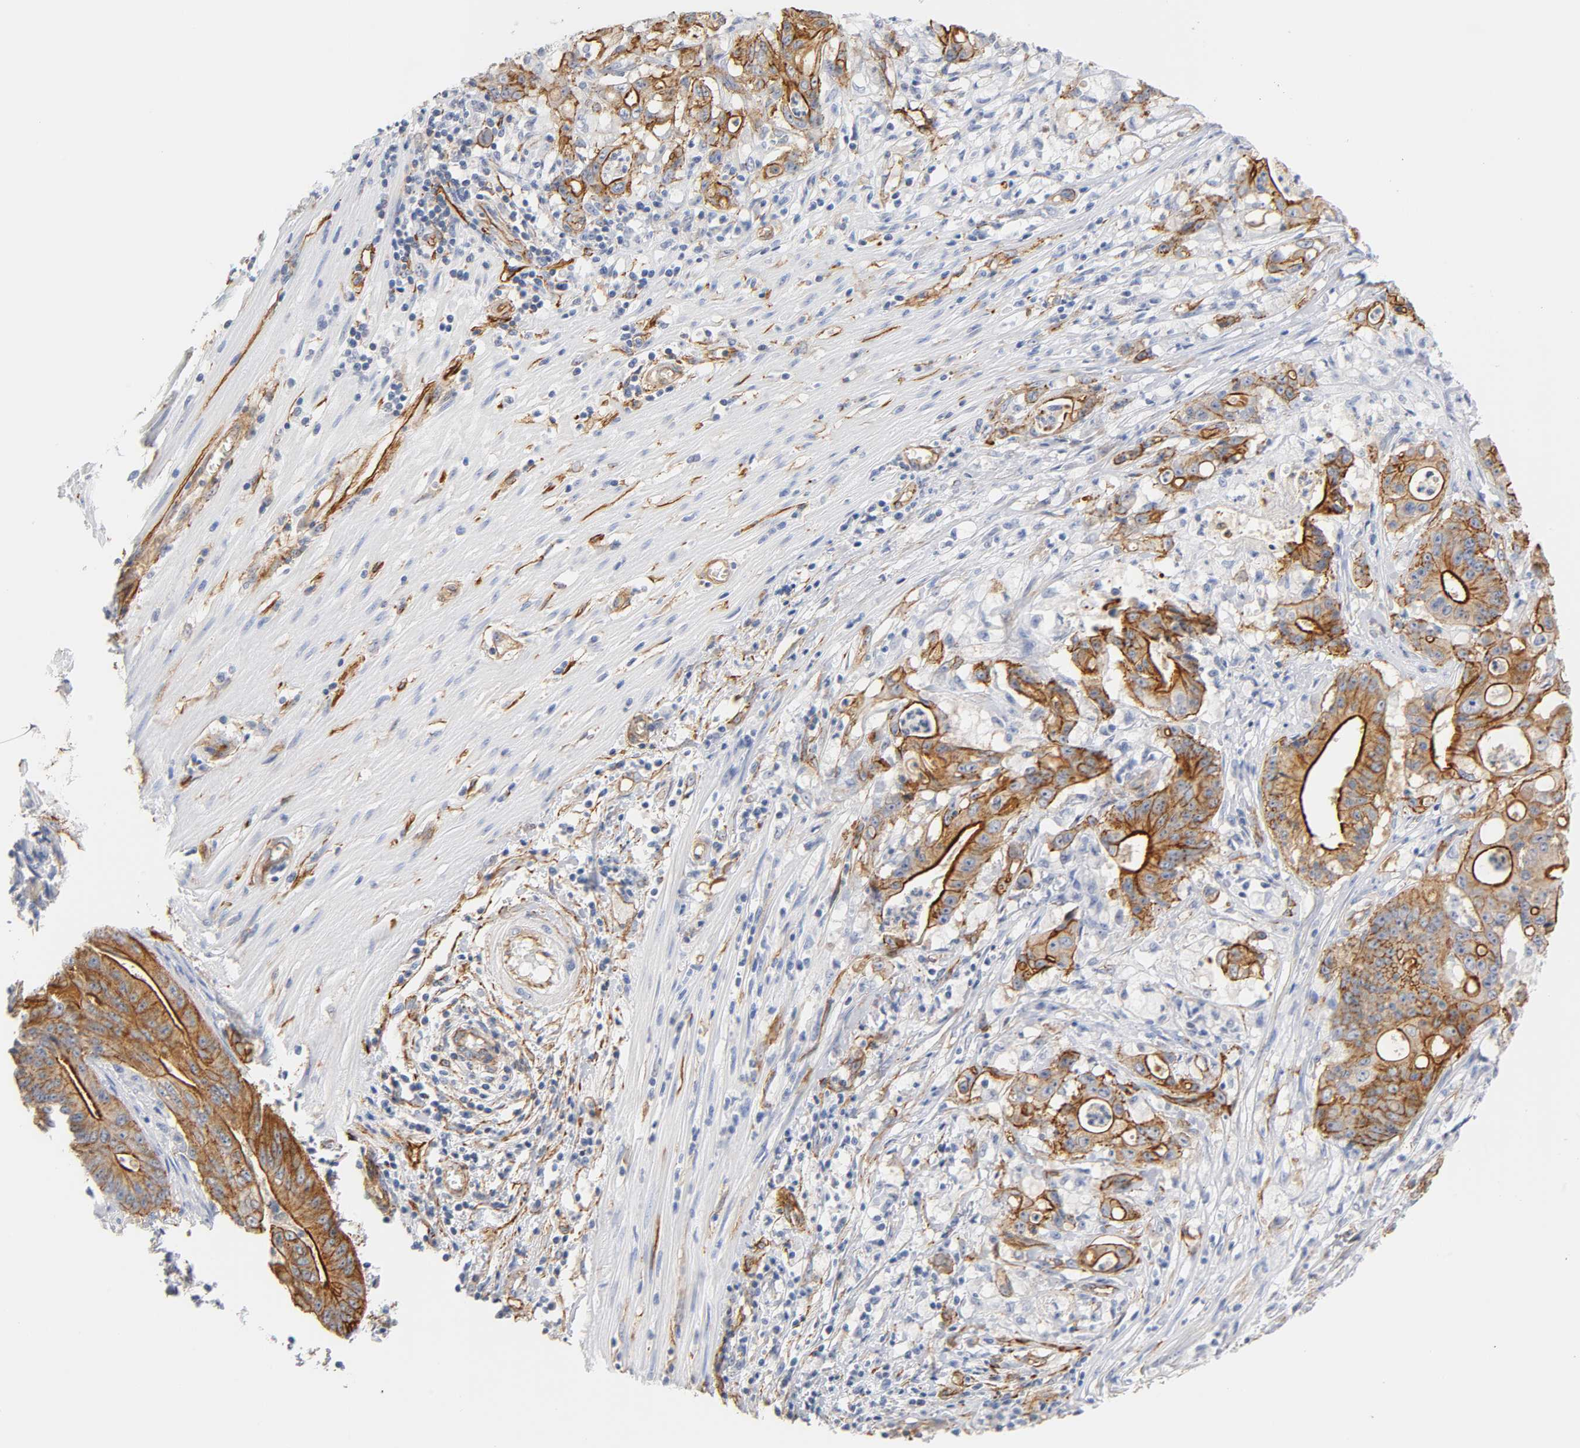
{"staining": {"intensity": "strong", "quantity": ">75%", "location": "cytoplasmic/membranous"}, "tissue": "pancreatic cancer", "cell_type": "Tumor cells", "image_type": "cancer", "snomed": [{"axis": "morphology", "description": "Normal tissue, NOS"}, {"axis": "topography", "description": "Lymph node"}], "caption": "Immunohistochemical staining of pancreatic cancer reveals strong cytoplasmic/membranous protein positivity in about >75% of tumor cells.", "gene": "SPTAN1", "patient": {"sex": "male", "age": 62}}